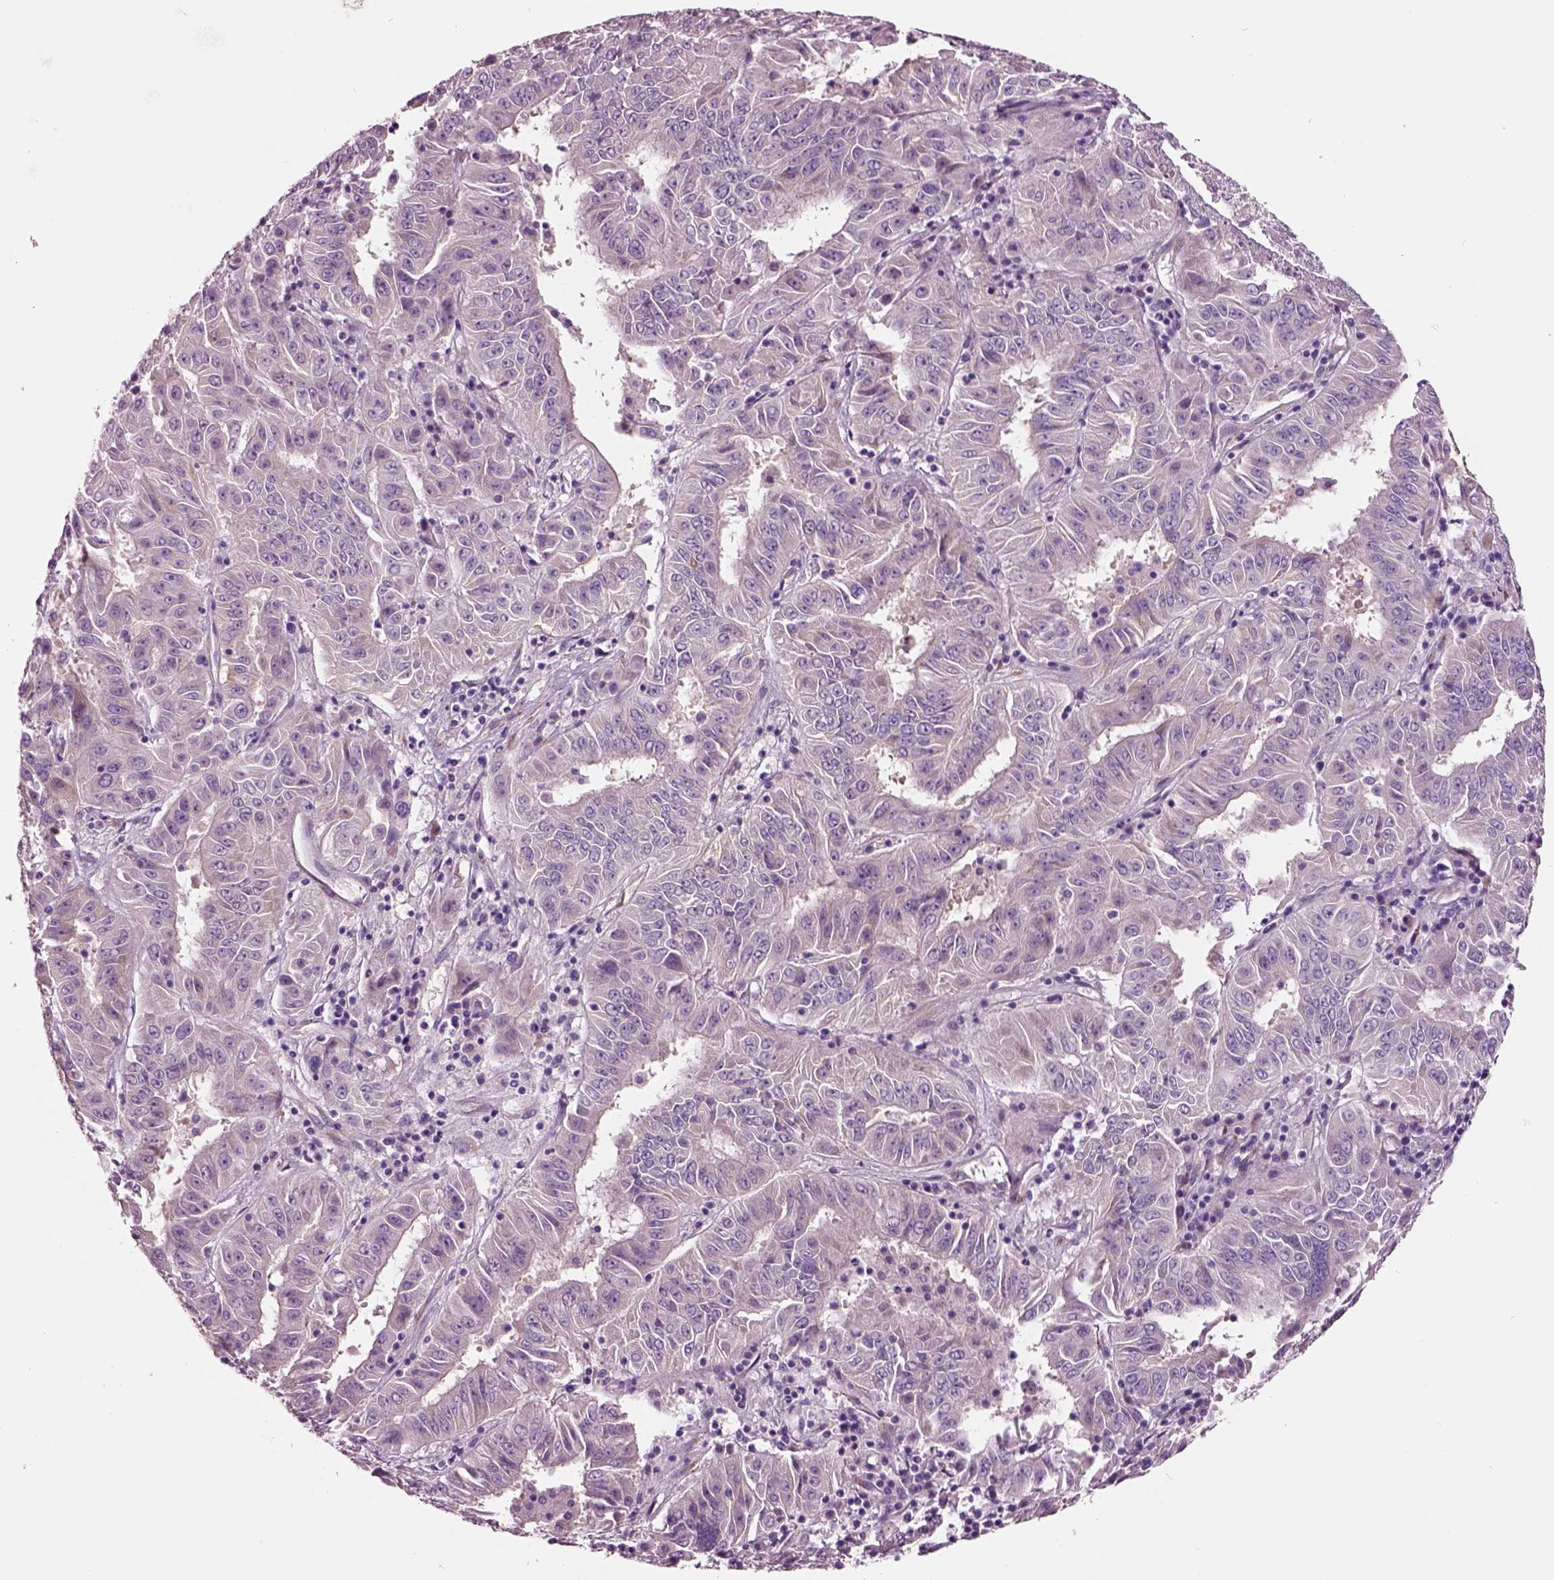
{"staining": {"intensity": "negative", "quantity": "none", "location": "none"}, "tissue": "pancreatic cancer", "cell_type": "Tumor cells", "image_type": "cancer", "snomed": [{"axis": "morphology", "description": "Adenocarcinoma, NOS"}, {"axis": "topography", "description": "Pancreas"}], "caption": "Immunohistochemistry (IHC) of pancreatic cancer (adenocarcinoma) reveals no expression in tumor cells. (IHC, brightfield microscopy, high magnification).", "gene": "PLPP7", "patient": {"sex": "male", "age": 63}}